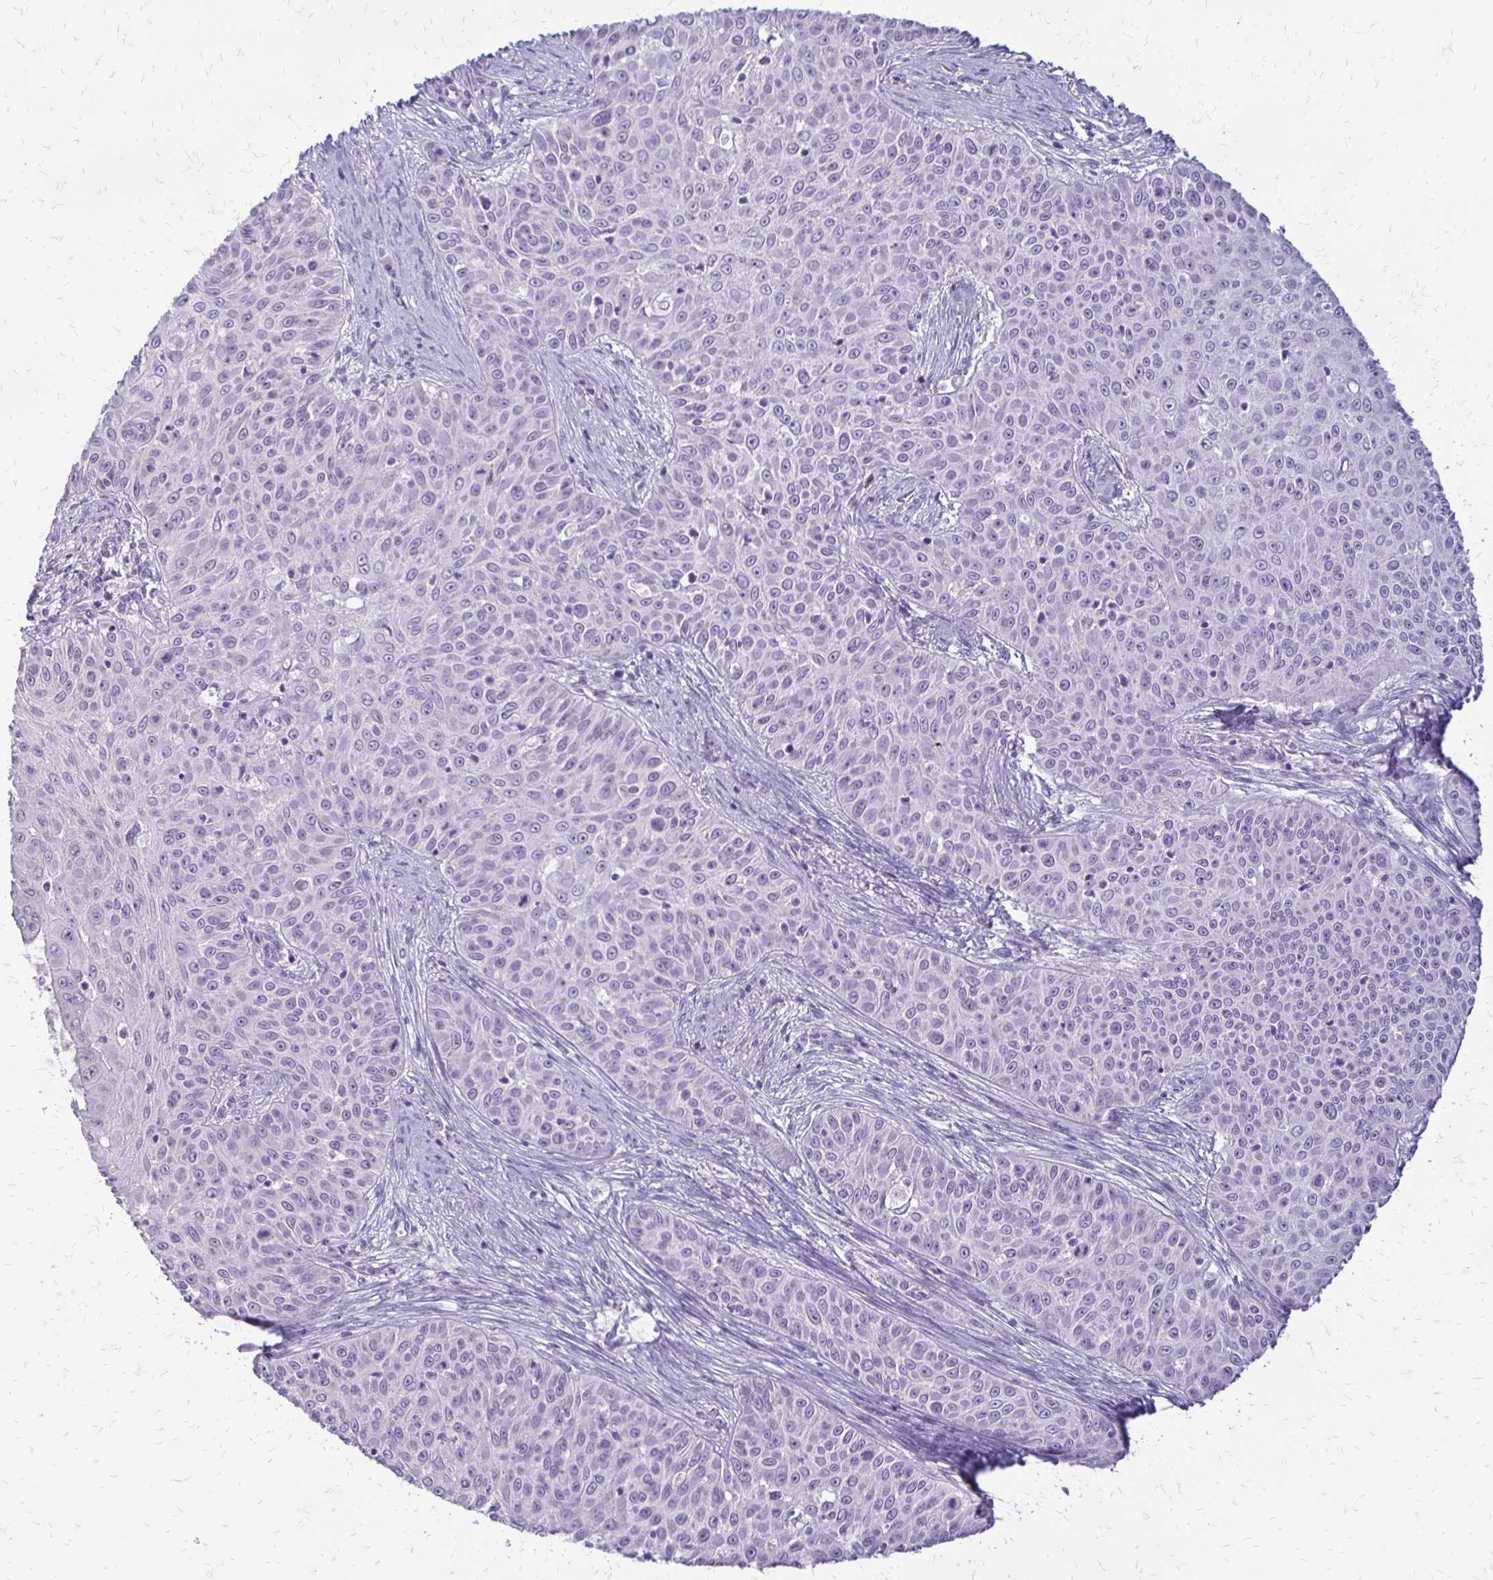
{"staining": {"intensity": "negative", "quantity": "none", "location": "none"}, "tissue": "skin cancer", "cell_type": "Tumor cells", "image_type": "cancer", "snomed": [{"axis": "morphology", "description": "Squamous cell carcinoma, NOS"}, {"axis": "topography", "description": "Skin"}], "caption": "There is no significant staining in tumor cells of skin cancer.", "gene": "ALPG", "patient": {"sex": "male", "age": 82}}